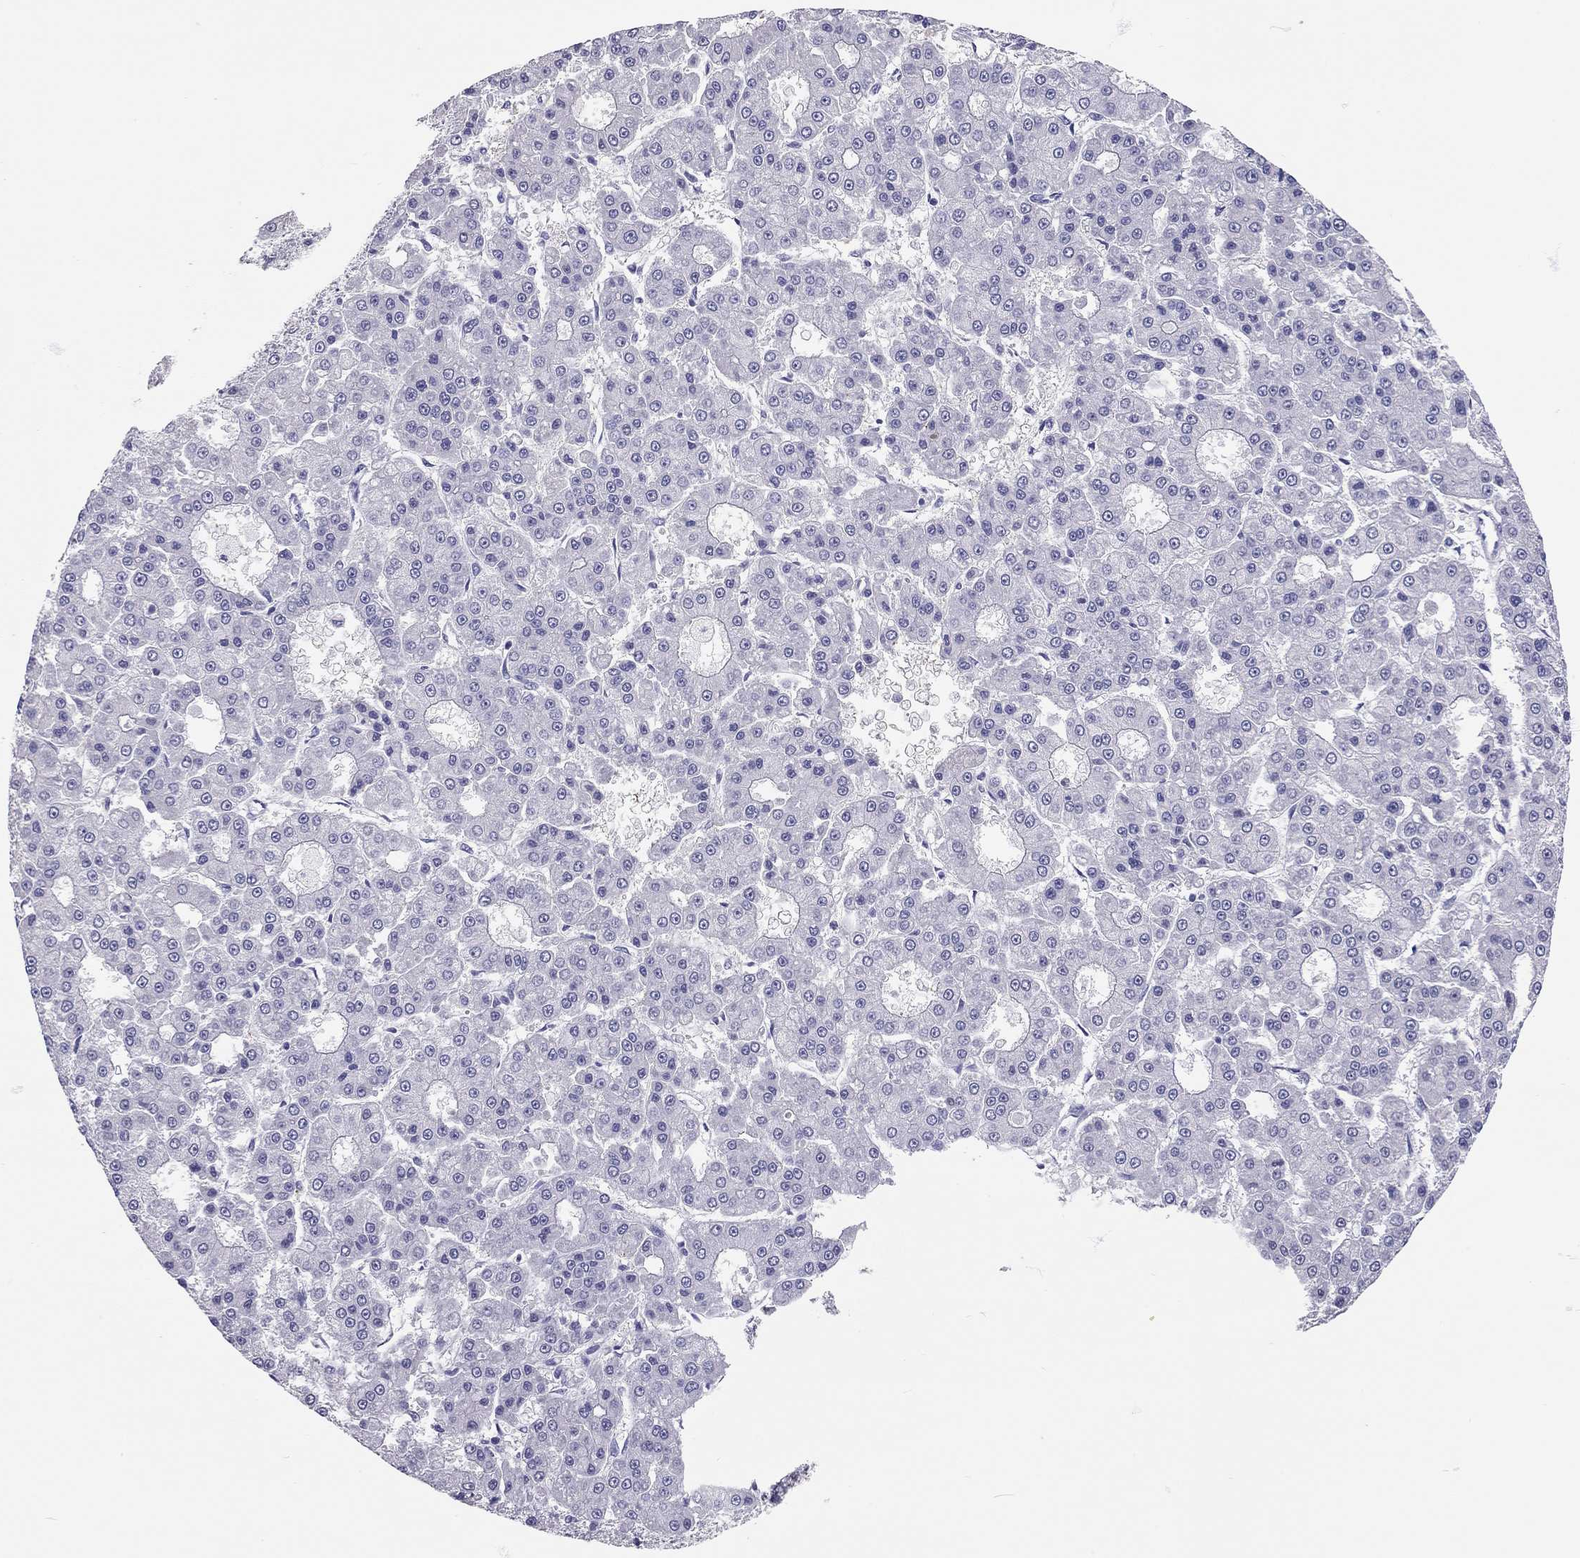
{"staining": {"intensity": "negative", "quantity": "none", "location": "none"}, "tissue": "liver cancer", "cell_type": "Tumor cells", "image_type": "cancer", "snomed": [{"axis": "morphology", "description": "Carcinoma, Hepatocellular, NOS"}, {"axis": "topography", "description": "Liver"}], "caption": "High power microscopy histopathology image of an IHC micrograph of liver cancer (hepatocellular carcinoma), revealing no significant staining in tumor cells.", "gene": "SCARB1", "patient": {"sex": "male", "age": 70}}